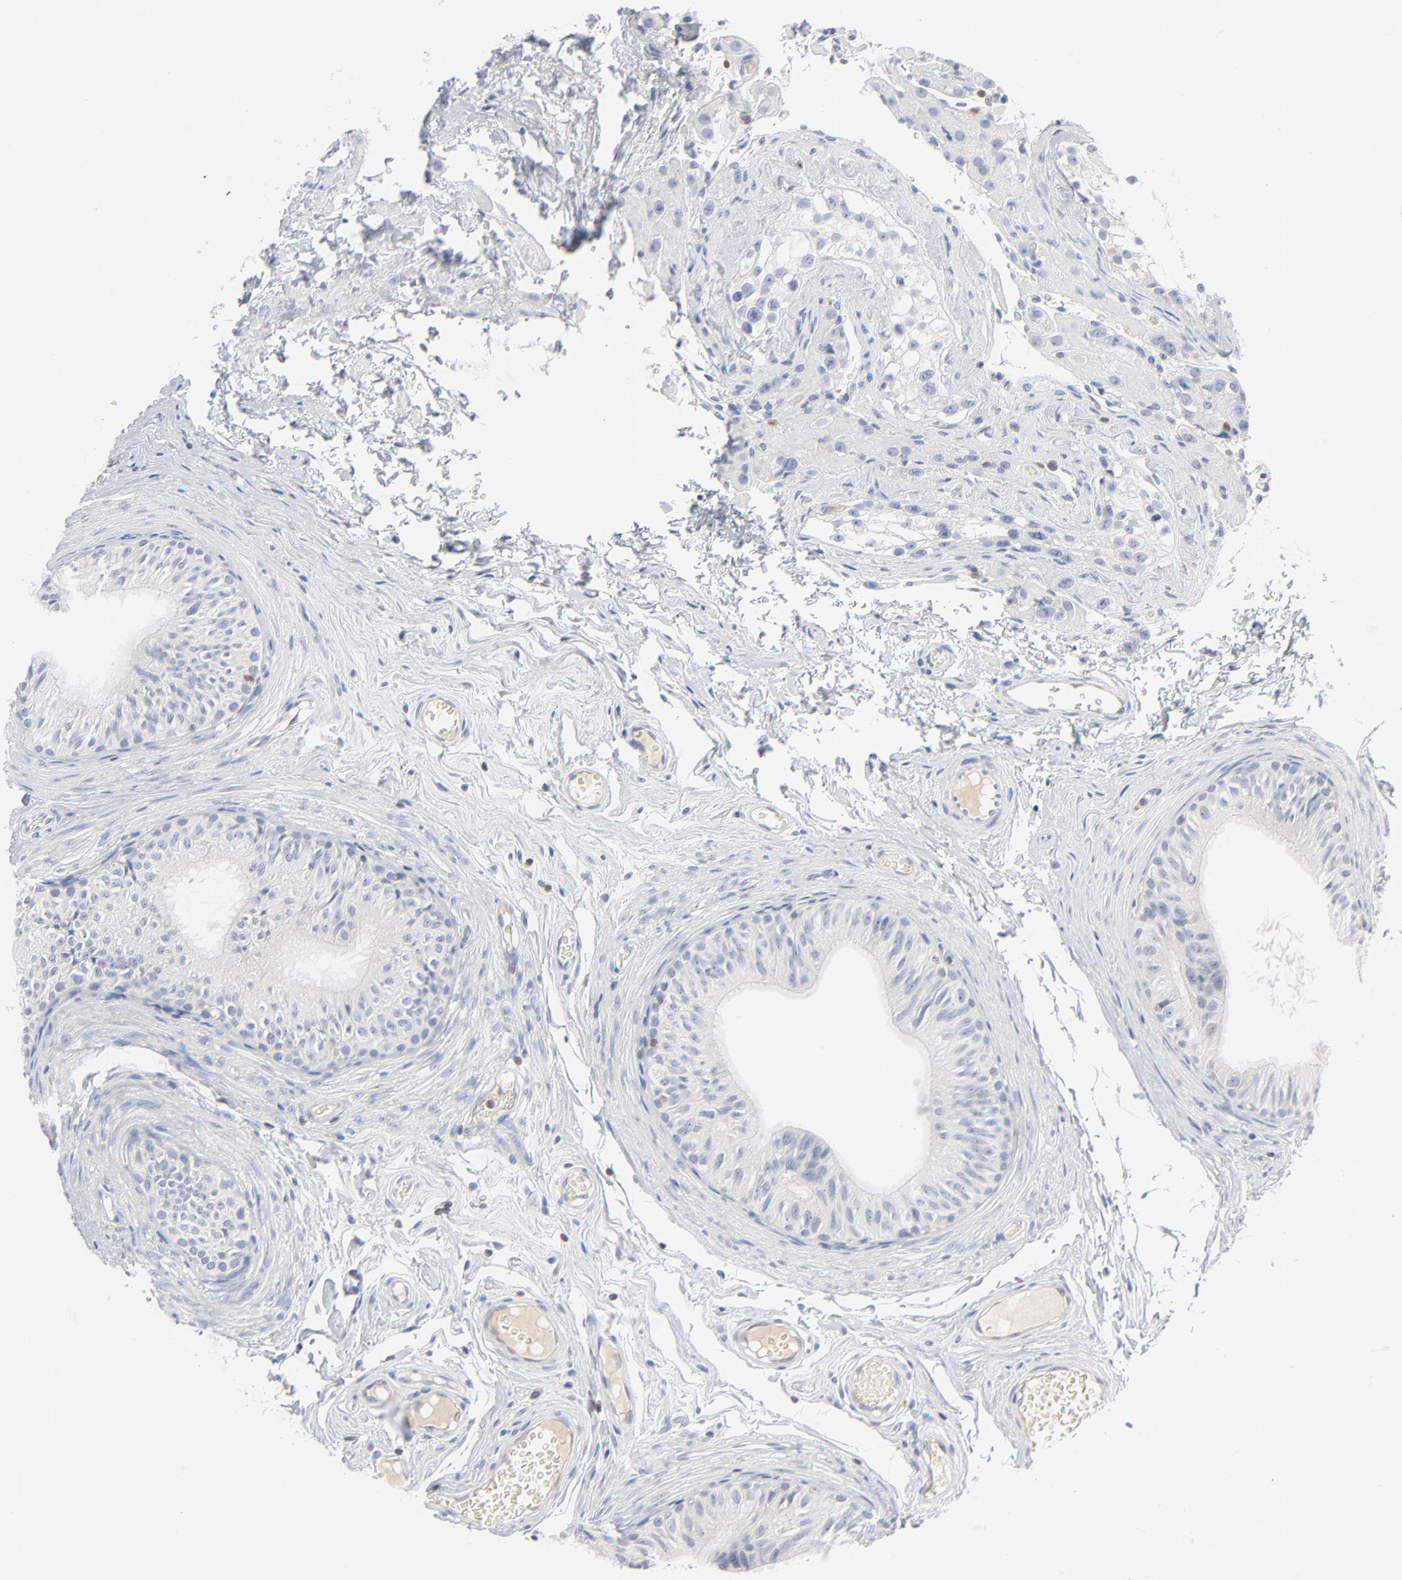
{"staining": {"intensity": "negative", "quantity": "none", "location": "none"}, "tissue": "epididymis", "cell_type": "Glandular cells", "image_type": "normal", "snomed": [{"axis": "morphology", "description": "Normal tissue, NOS"}, {"axis": "topography", "description": "Testis"}, {"axis": "topography", "description": "Epididymis"}], "caption": "This is a photomicrograph of immunohistochemistry (IHC) staining of unremarkable epididymis, which shows no staining in glandular cells. (DAB (3,3'-diaminobenzidine) IHC visualized using brightfield microscopy, high magnification).", "gene": "PTK2B", "patient": {"sex": "male", "age": 36}}